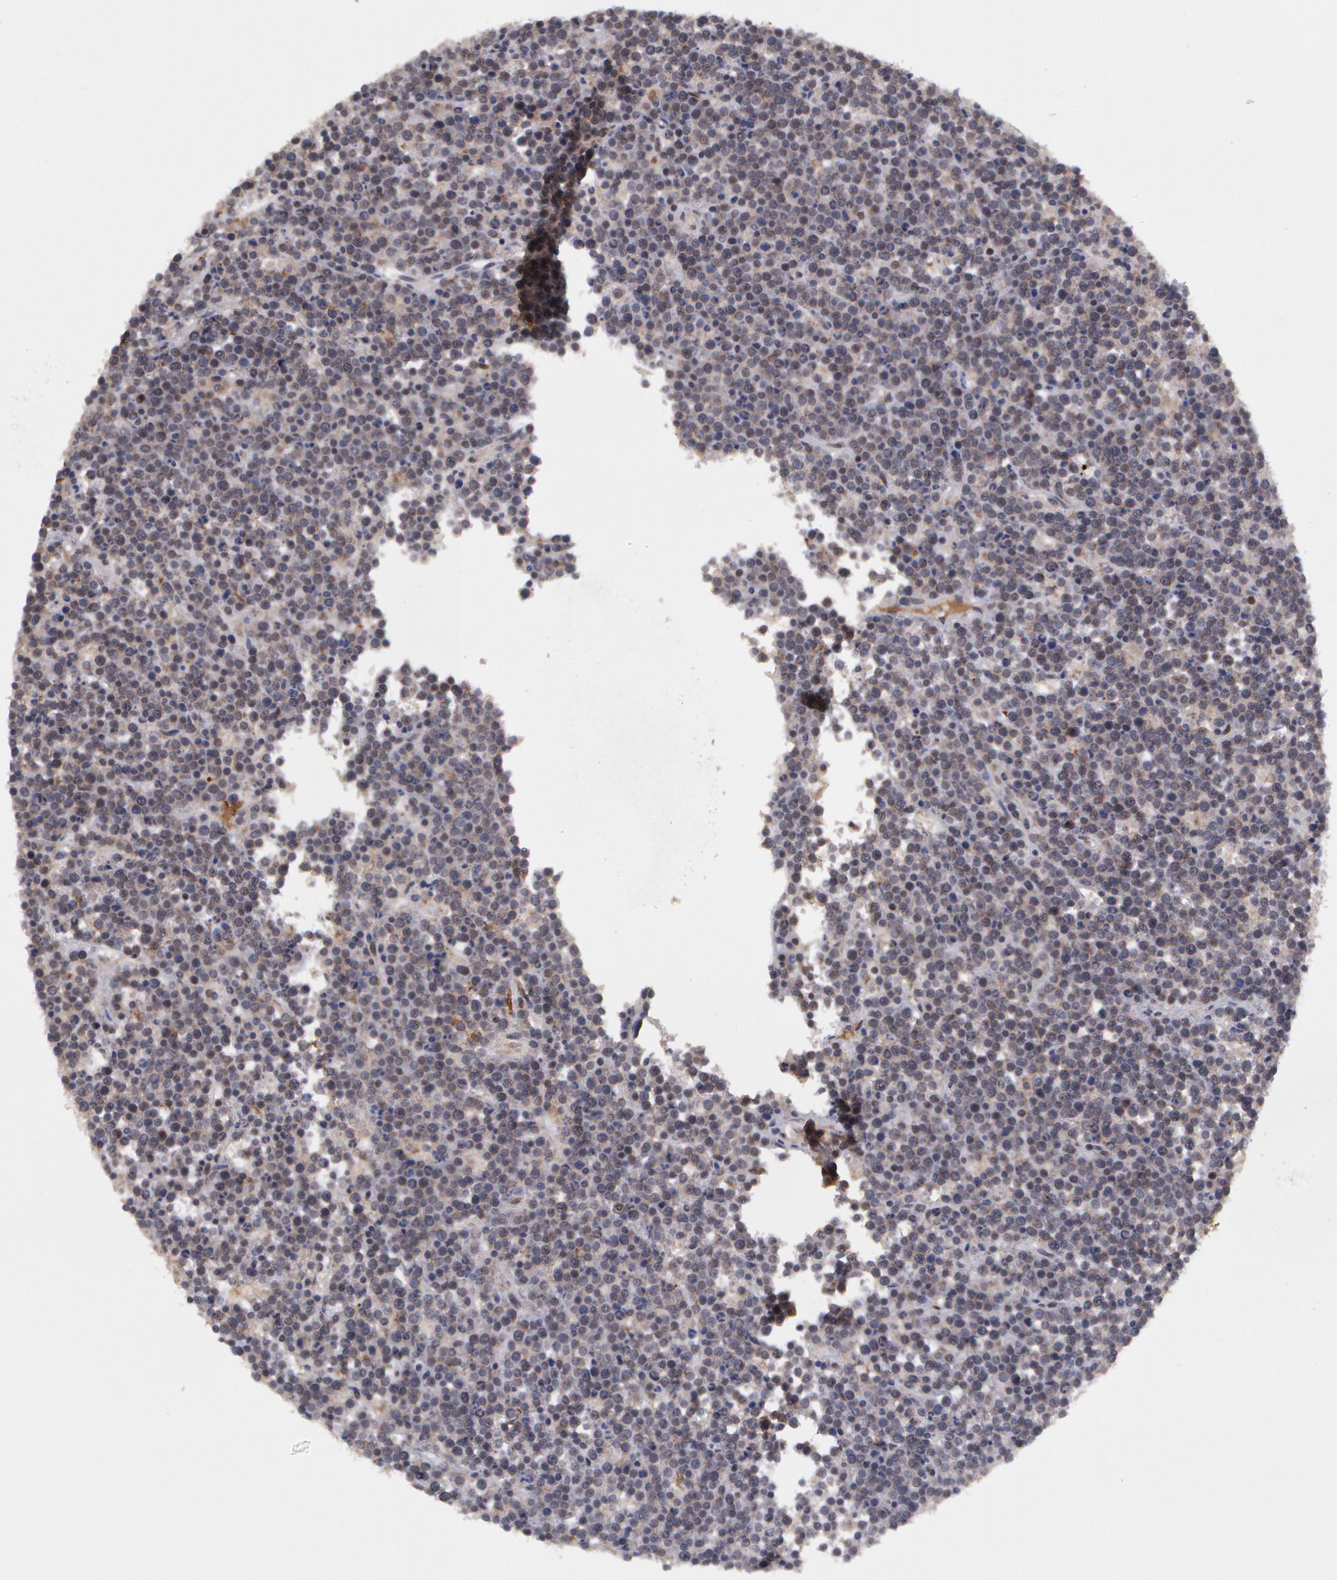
{"staining": {"intensity": "negative", "quantity": "none", "location": "none"}, "tissue": "lymphoma", "cell_type": "Tumor cells", "image_type": "cancer", "snomed": [{"axis": "morphology", "description": "Malignant lymphoma, non-Hodgkin's type, High grade"}, {"axis": "topography", "description": "Ovary"}], "caption": "Tumor cells are negative for brown protein staining in high-grade malignant lymphoma, non-Hodgkin's type.", "gene": "STX5", "patient": {"sex": "female", "age": 56}}